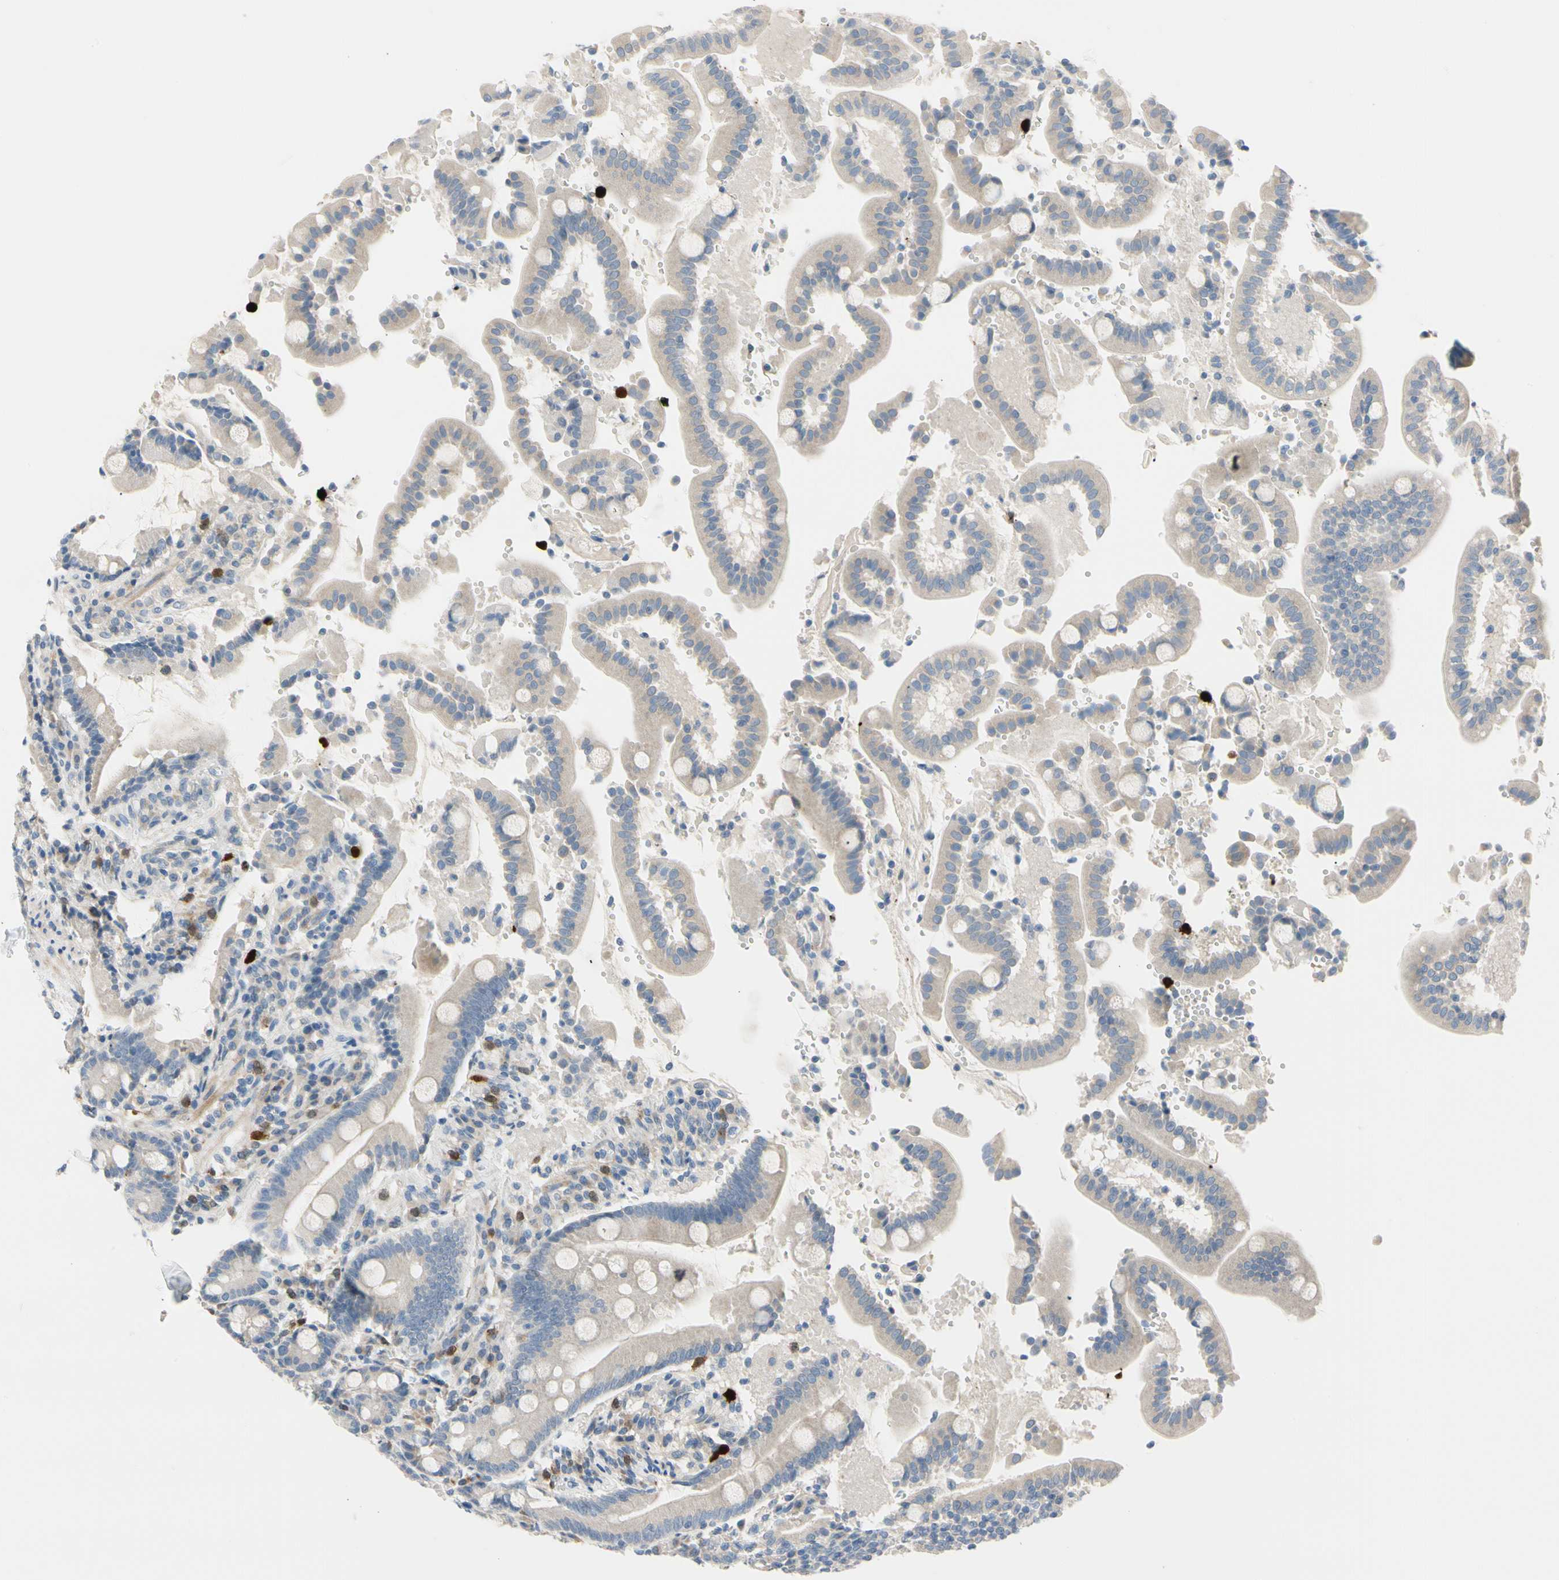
{"staining": {"intensity": "weak", "quantity": "25%-75%", "location": "cytoplasmic/membranous"}, "tissue": "duodenum", "cell_type": "Glandular cells", "image_type": "normal", "snomed": [{"axis": "morphology", "description": "Normal tissue, NOS"}, {"axis": "topography", "description": "Small intestine, NOS"}], "caption": "Immunohistochemistry histopathology image of benign duodenum: duodenum stained using IHC exhibits low levels of weak protein expression localized specifically in the cytoplasmic/membranous of glandular cells, appearing as a cytoplasmic/membranous brown color.", "gene": "TRAF5", "patient": {"sex": "female", "age": 71}}